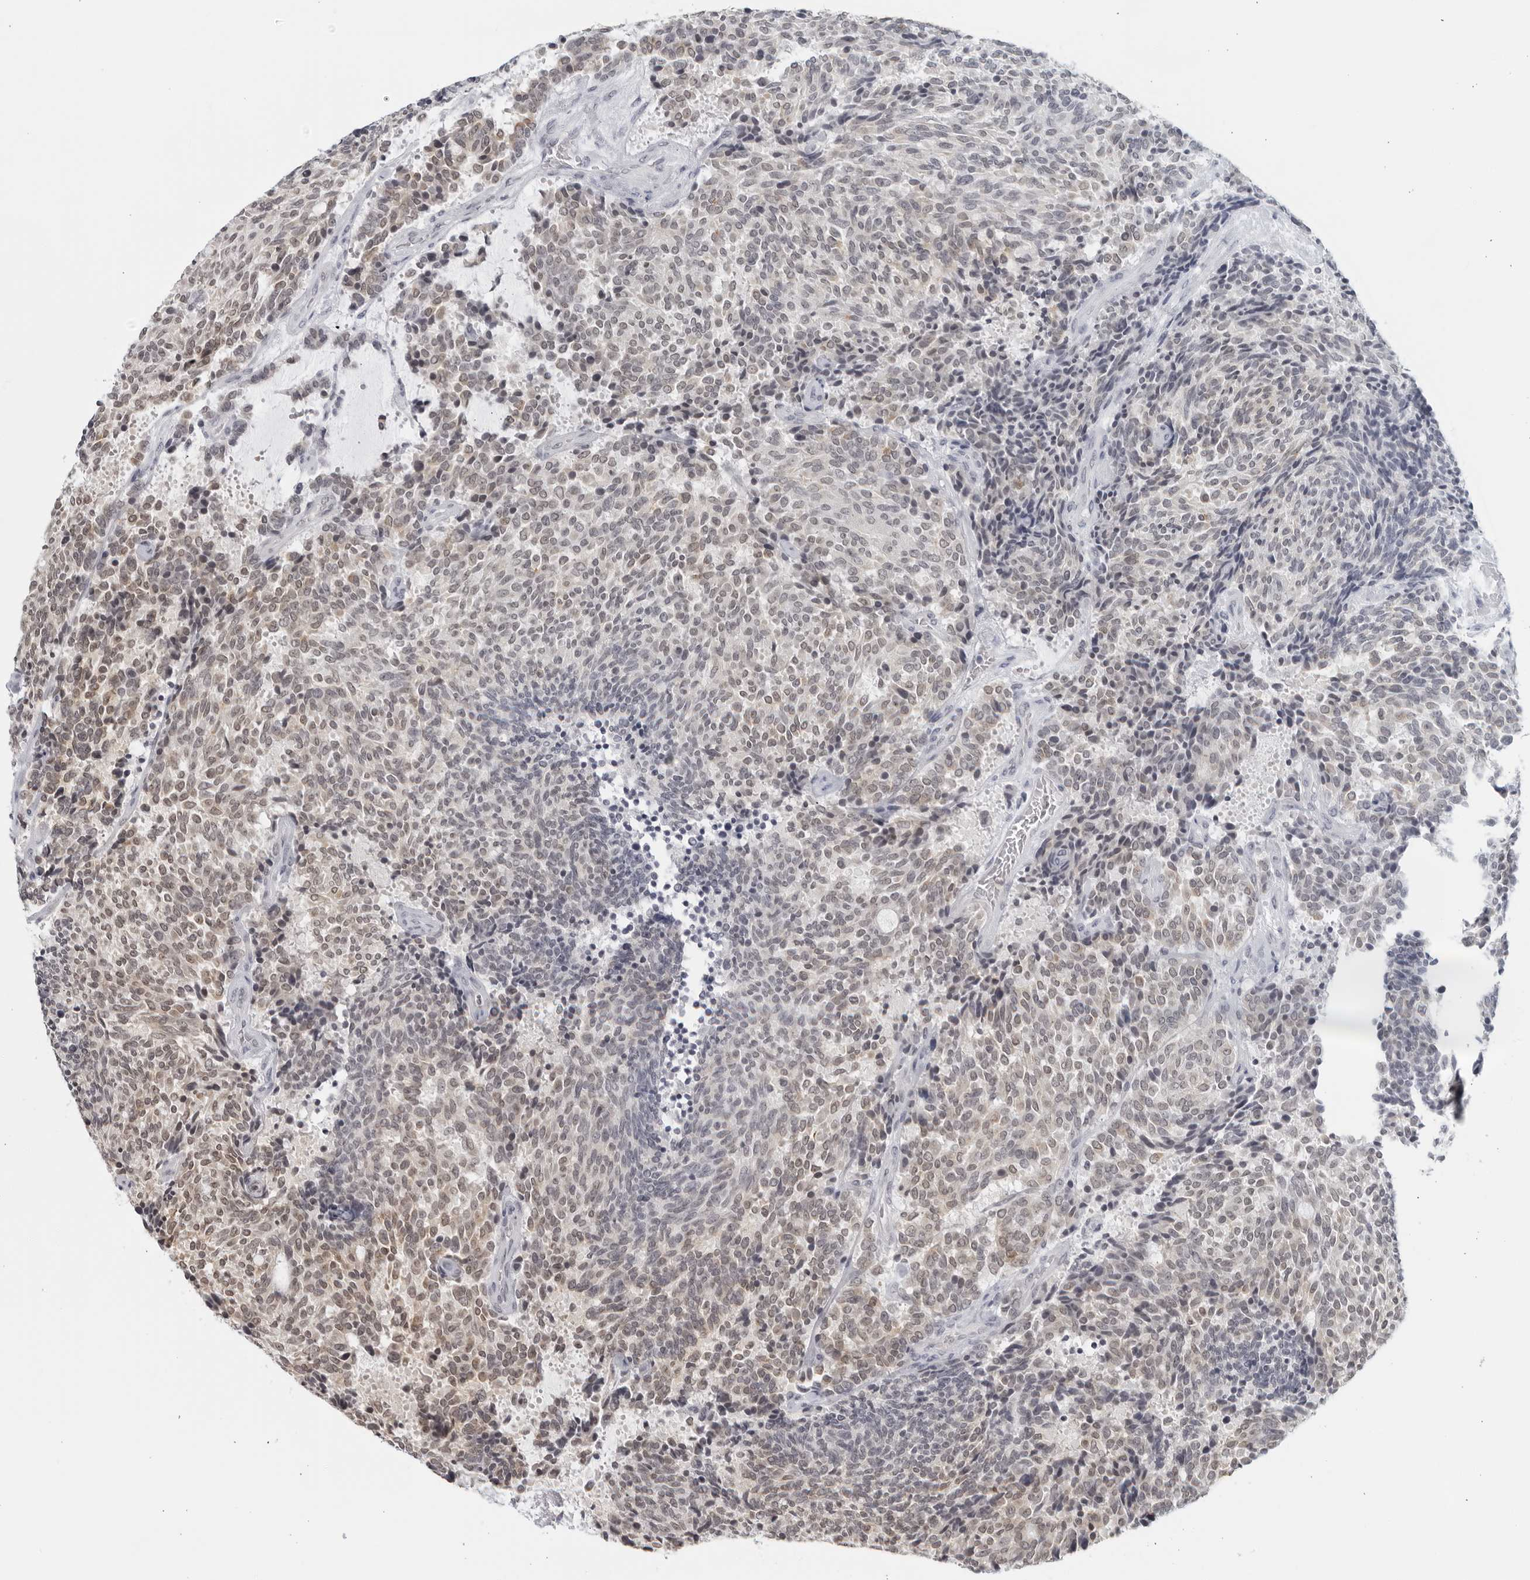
{"staining": {"intensity": "weak", "quantity": "25%-75%", "location": "nuclear"}, "tissue": "carcinoid", "cell_type": "Tumor cells", "image_type": "cancer", "snomed": [{"axis": "morphology", "description": "Carcinoid, malignant, NOS"}, {"axis": "topography", "description": "Pancreas"}], "caption": "Tumor cells demonstrate low levels of weak nuclear staining in about 25%-75% of cells in carcinoid.", "gene": "RAB11FIP3", "patient": {"sex": "female", "age": 54}}